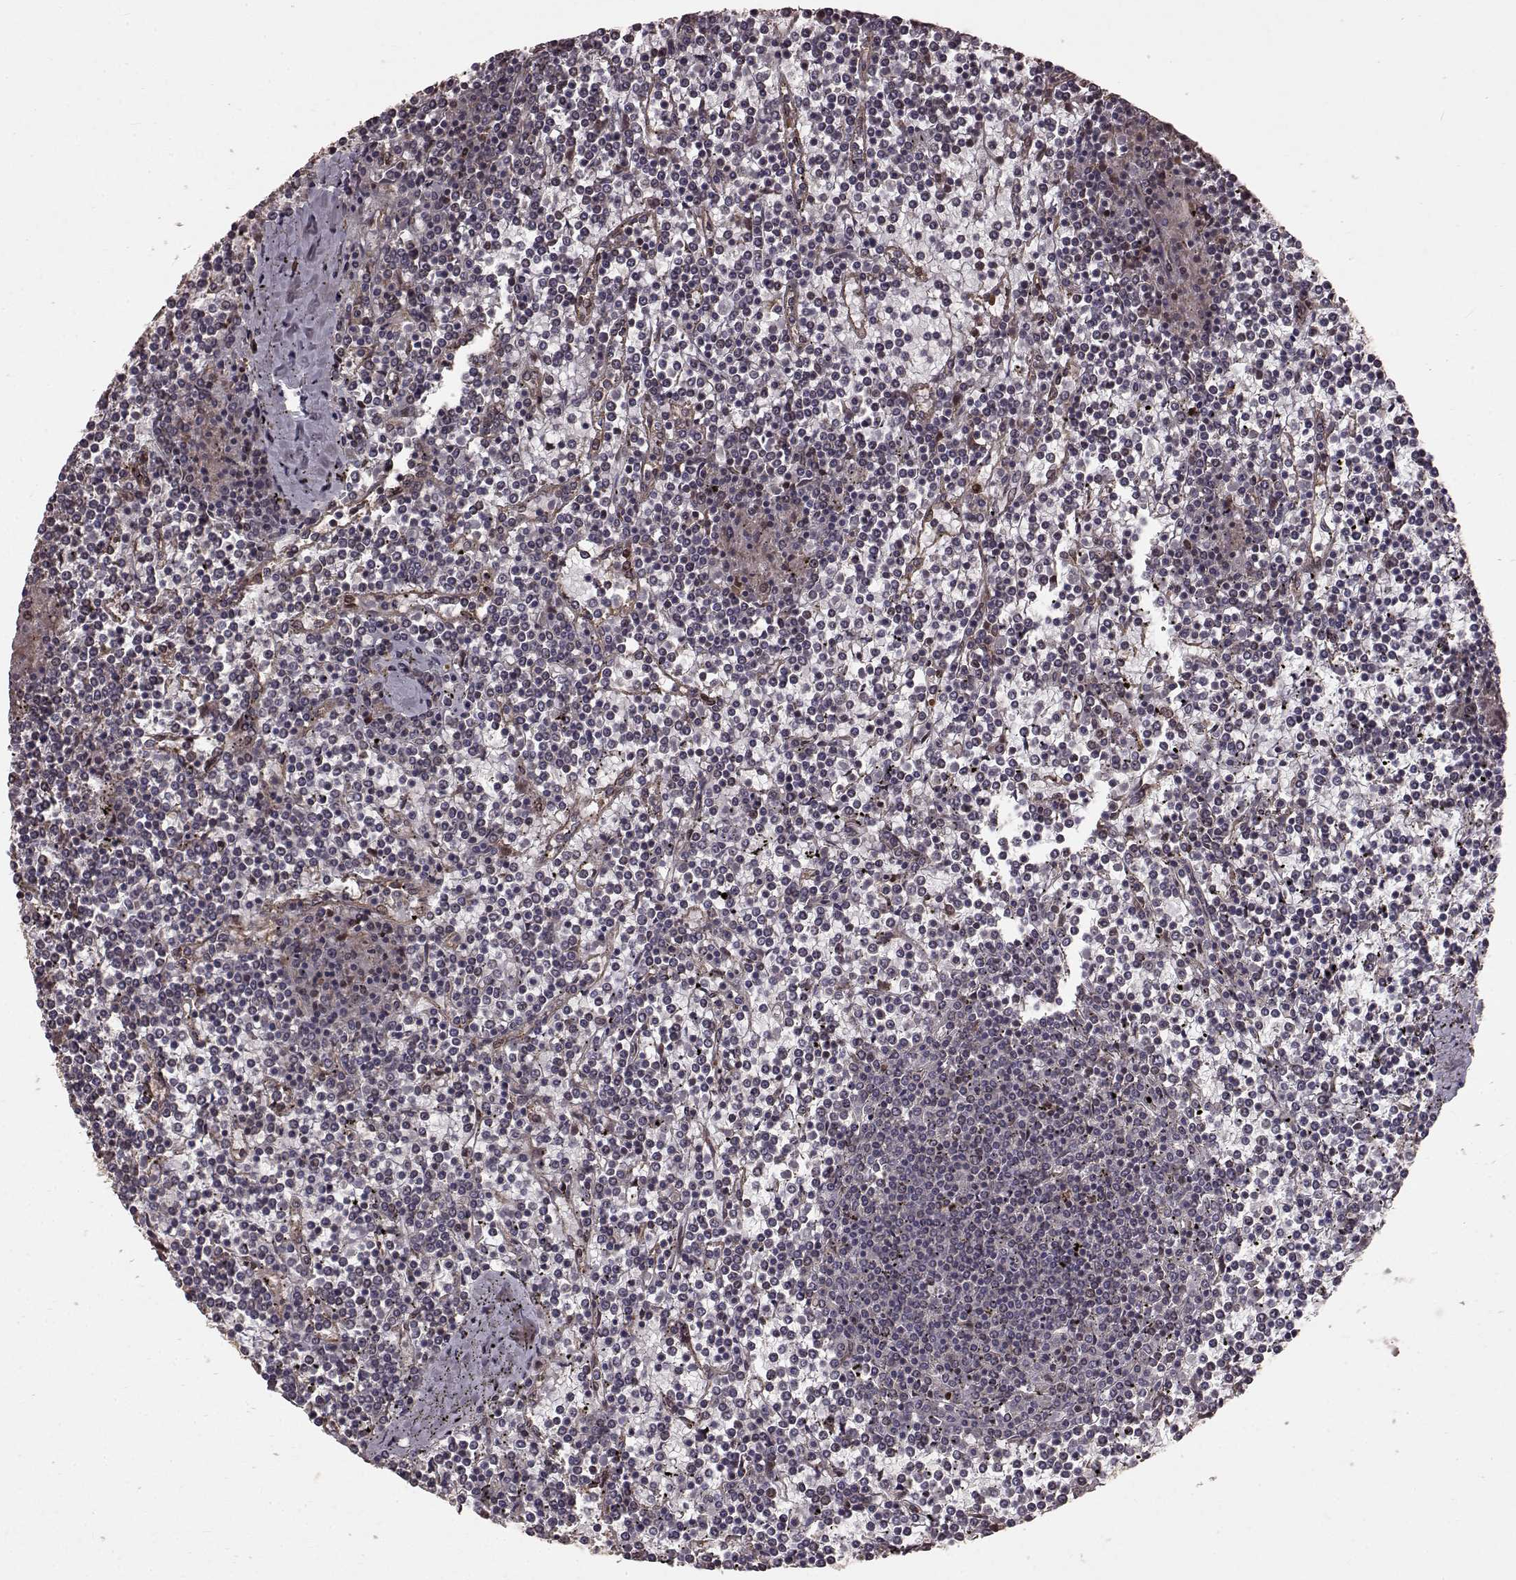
{"staining": {"intensity": "weak", "quantity": "<25%", "location": "cytoplasmic/membranous"}, "tissue": "lymphoma", "cell_type": "Tumor cells", "image_type": "cancer", "snomed": [{"axis": "morphology", "description": "Malignant lymphoma, non-Hodgkin's type, Low grade"}, {"axis": "topography", "description": "Spleen"}], "caption": "The photomicrograph exhibits no staining of tumor cells in low-grade malignant lymphoma, non-Hodgkin's type.", "gene": "USP15", "patient": {"sex": "female", "age": 19}}